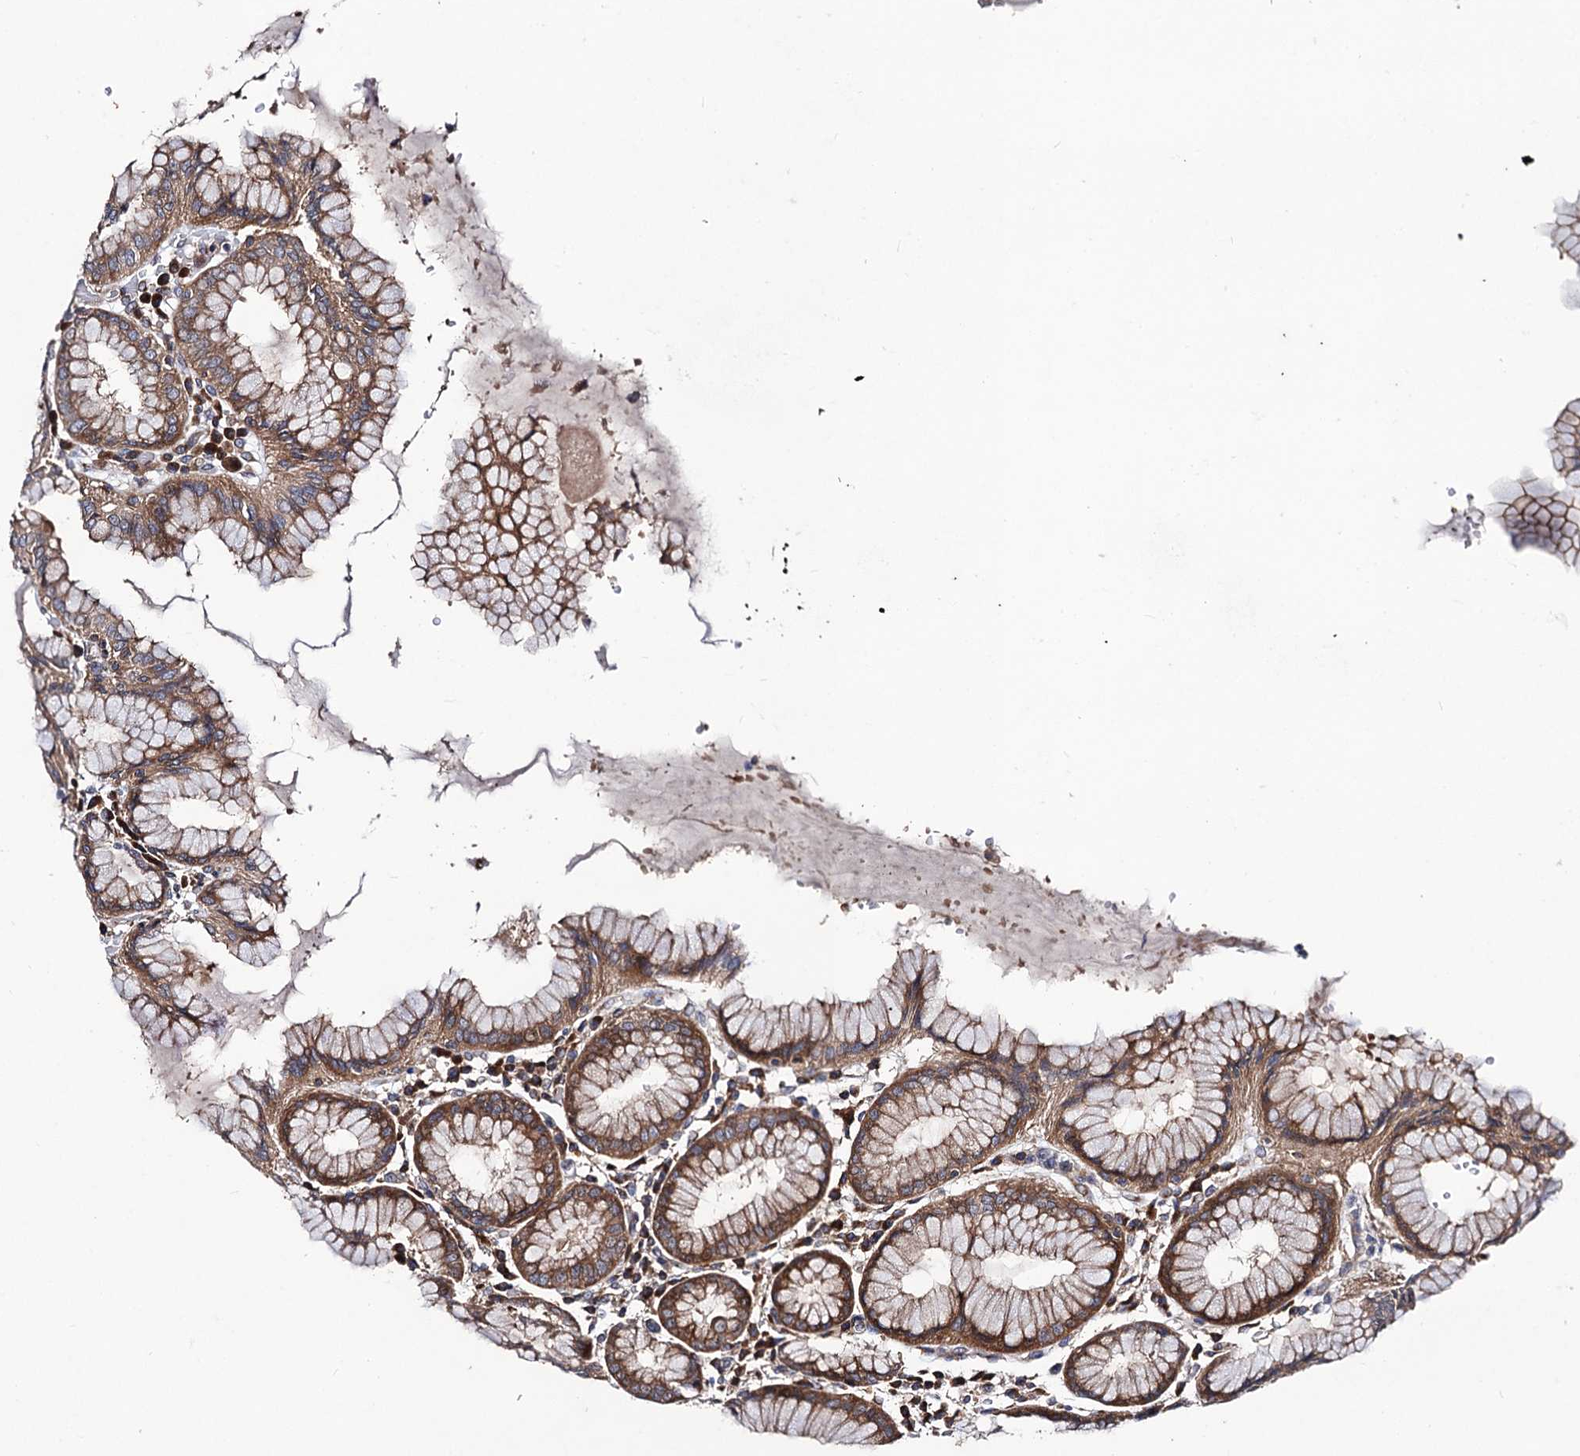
{"staining": {"intensity": "moderate", "quantity": ">75%", "location": "cytoplasmic/membranous"}, "tissue": "stomach", "cell_type": "Glandular cells", "image_type": "normal", "snomed": [{"axis": "morphology", "description": "Normal tissue, NOS"}, {"axis": "topography", "description": "Stomach"}, {"axis": "topography", "description": "Stomach, lower"}], "caption": "Benign stomach shows moderate cytoplasmic/membranous positivity in about >75% of glandular cells, visualized by immunohistochemistry. (brown staining indicates protein expression, while blue staining denotes nuclei).", "gene": "DYDC1", "patient": {"sex": "female", "age": 56}}